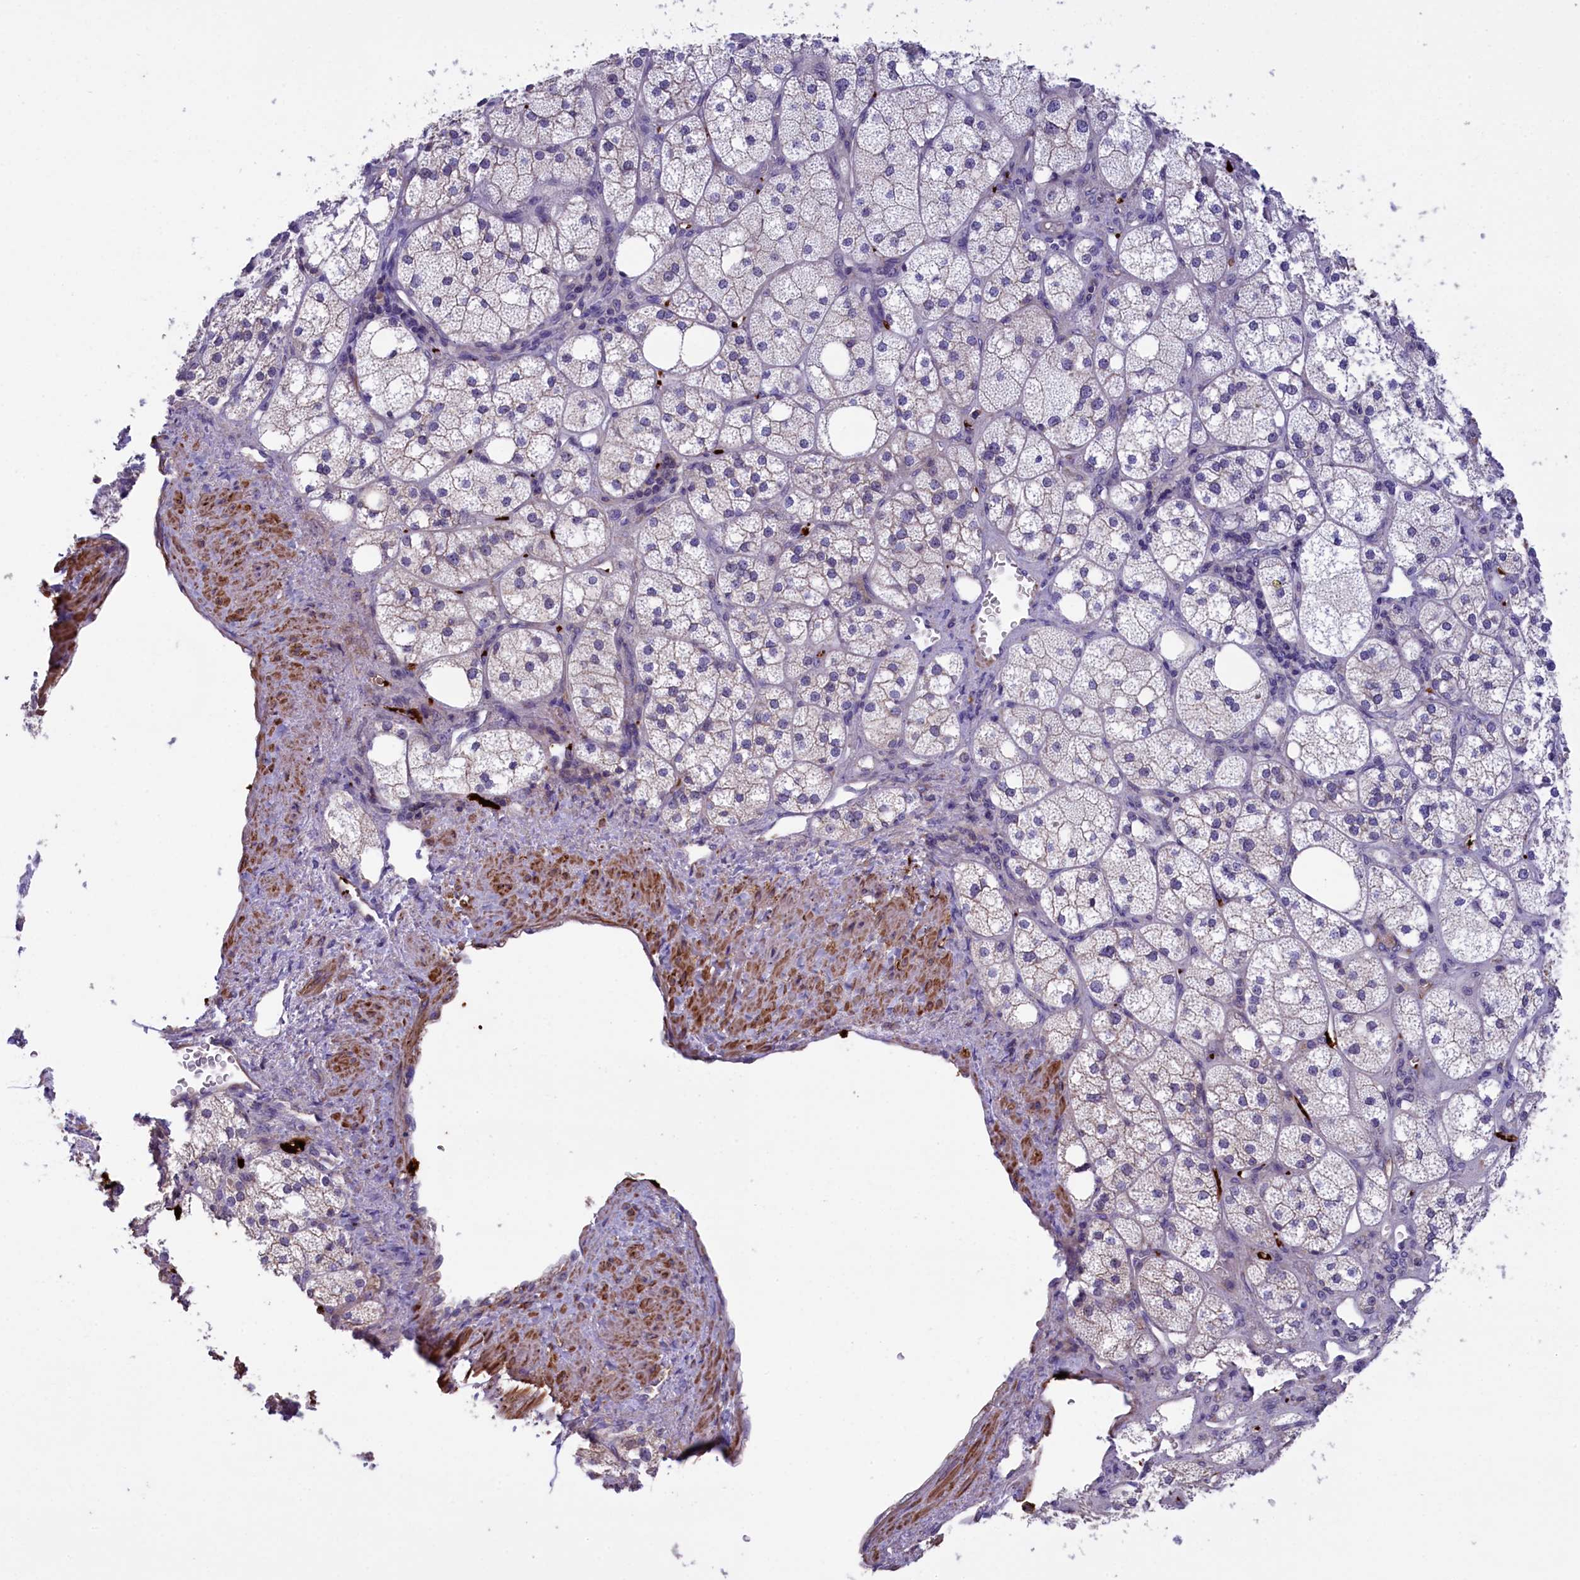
{"staining": {"intensity": "weak", "quantity": "25%-75%", "location": "cytoplasmic/membranous"}, "tissue": "adrenal gland", "cell_type": "Glandular cells", "image_type": "normal", "snomed": [{"axis": "morphology", "description": "Normal tissue, NOS"}, {"axis": "topography", "description": "Adrenal gland"}], "caption": "Immunohistochemical staining of unremarkable human adrenal gland exhibits low levels of weak cytoplasmic/membranous staining in about 25%-75% of glandular cells.", "gene": "HEATR3", "patient": {"sex": "male", "age": 61}}